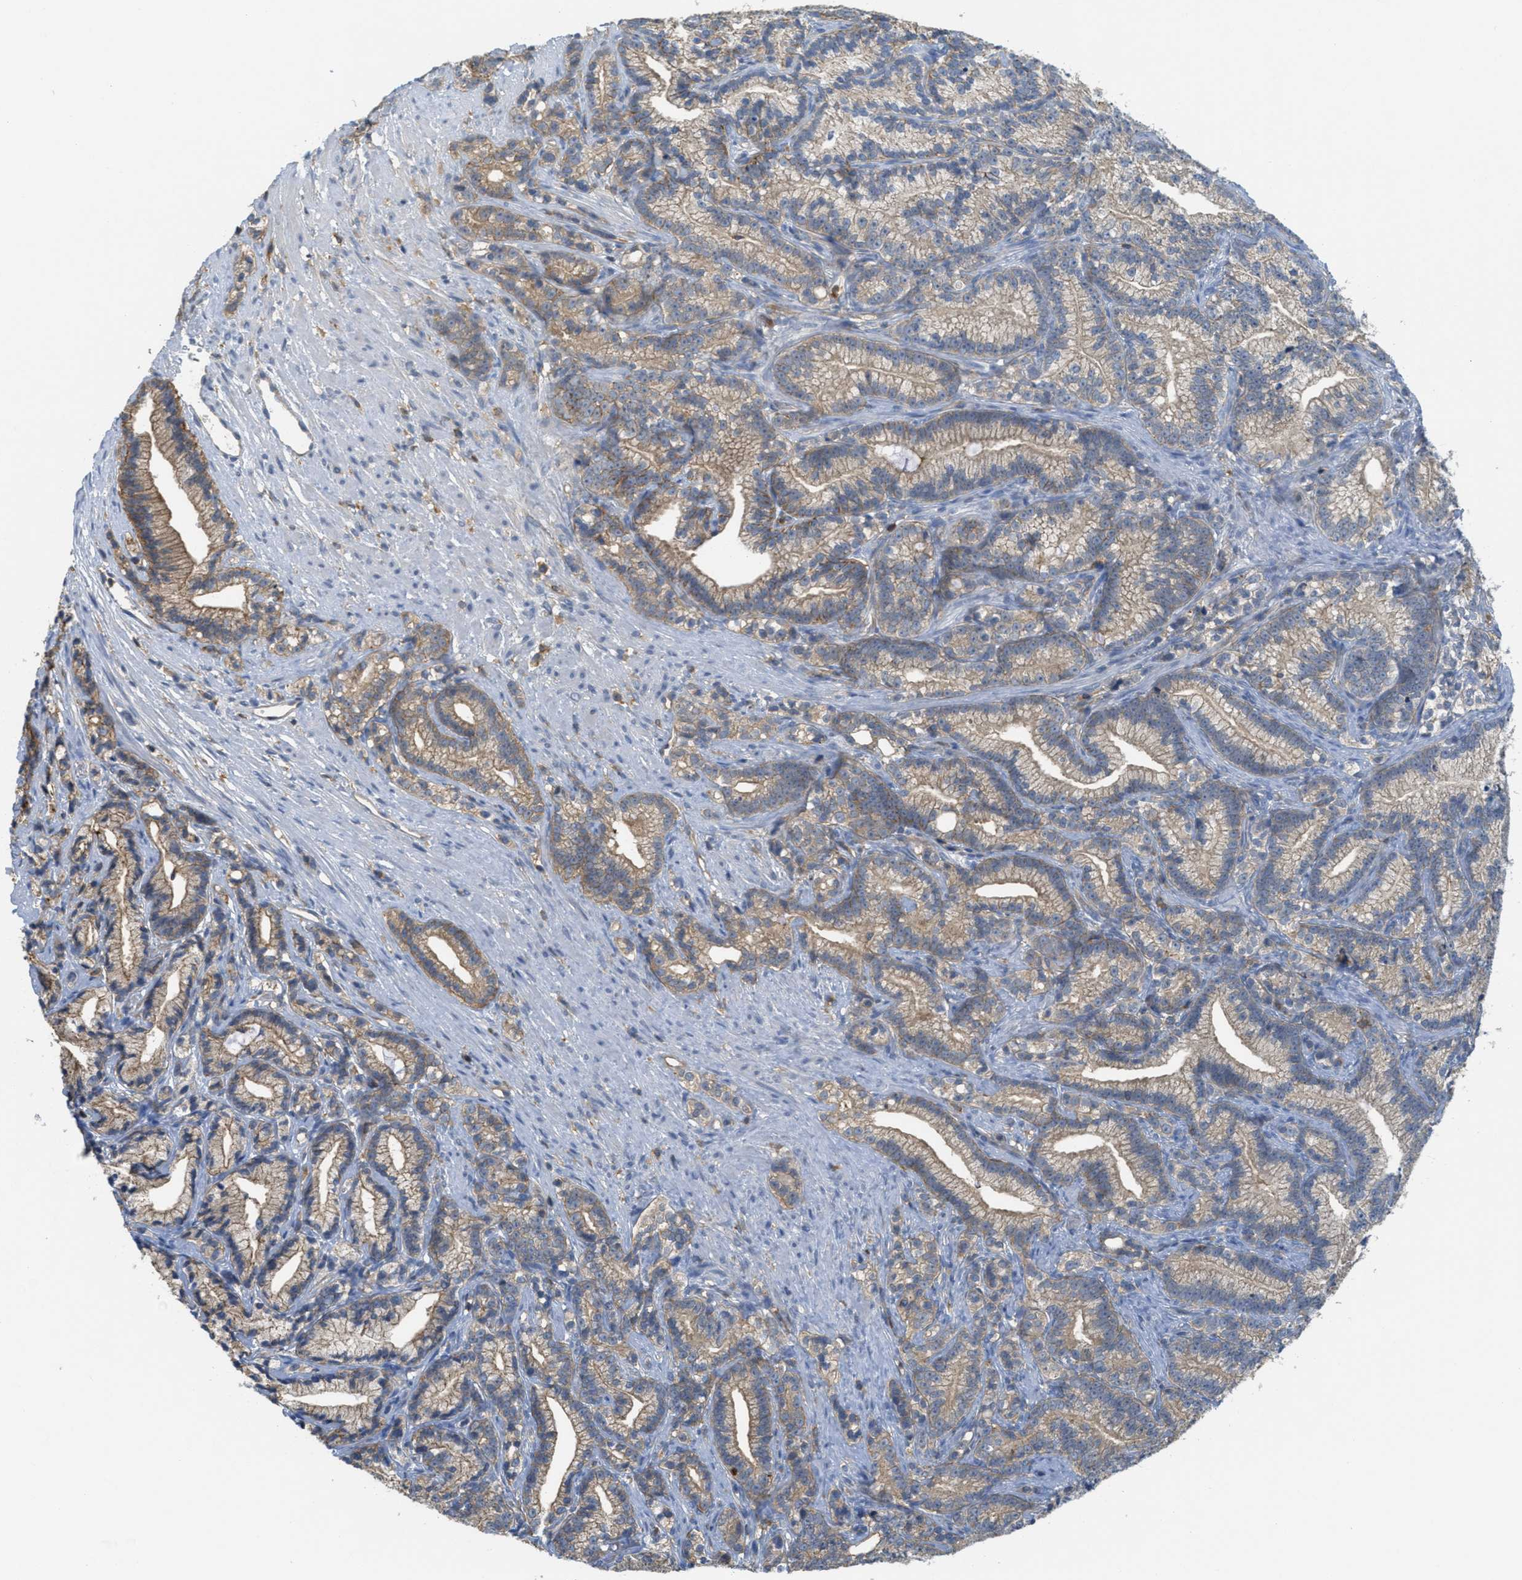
{"staining": {"intensity": "weak", "quantity": ">75%", "location": "cytoplasmic/membranous"}, "tissue": "prostate cancer", "cell_type": "Tumor cells", "image_type": "cancer", "snomed": [{"axis": "morphology", "description": "Adenocarcinoma, Low grade"}, {"axis": "topography", "description": "Prostate"}], "caption": "Prostate low-grade adenocarcinoma stained for a protein demonstrates weak cytoplasmic/membranous positivity in tumor cells.", "gene": "GRIK2", "patient": {"sex": "male", "age": 89}}